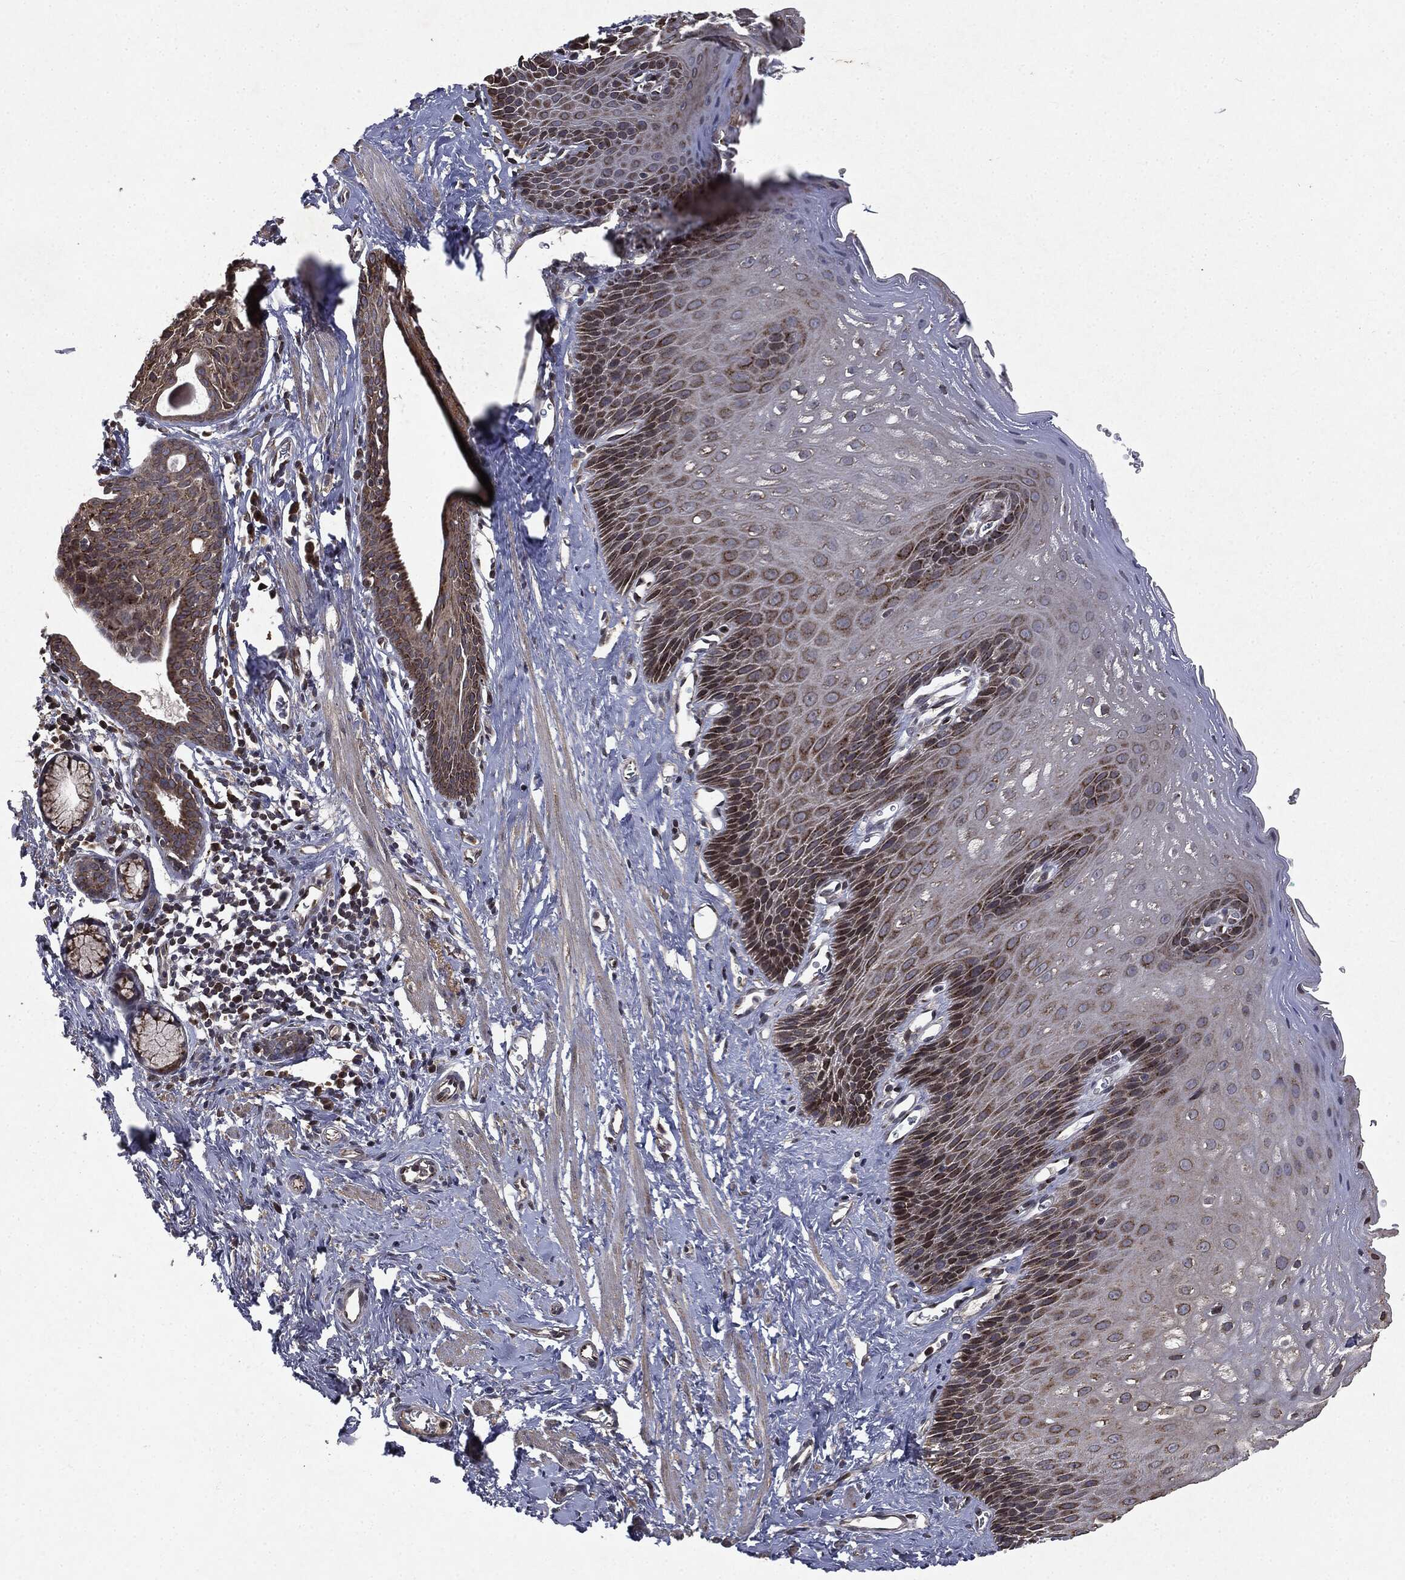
{"staining": {"intensity": "strong", "quantity": "25%-75%", "location": "cytoplasmic/membranous"}, "tissue": "esophagus", "cell_type": "Squamous epithelial cells", "image_type": "normal", "snomed": [{"axis": "morphology", "description": "Normal tissue, NOS"}, {"axis": "topography", "description": "Esophagus"}], "caption": "Immunohistochemistry (IHC) image of normal esophagus: esophagus stained using IHC demonstrates high levels of strong protein expression localized specifically in the cytoplasmic/membranous of squamous epithelial cells, appearing as a cytoplasmic/membranous brown color.", "gene": "PLPPR2", "patient": {"sex": "male", "age": 64}}